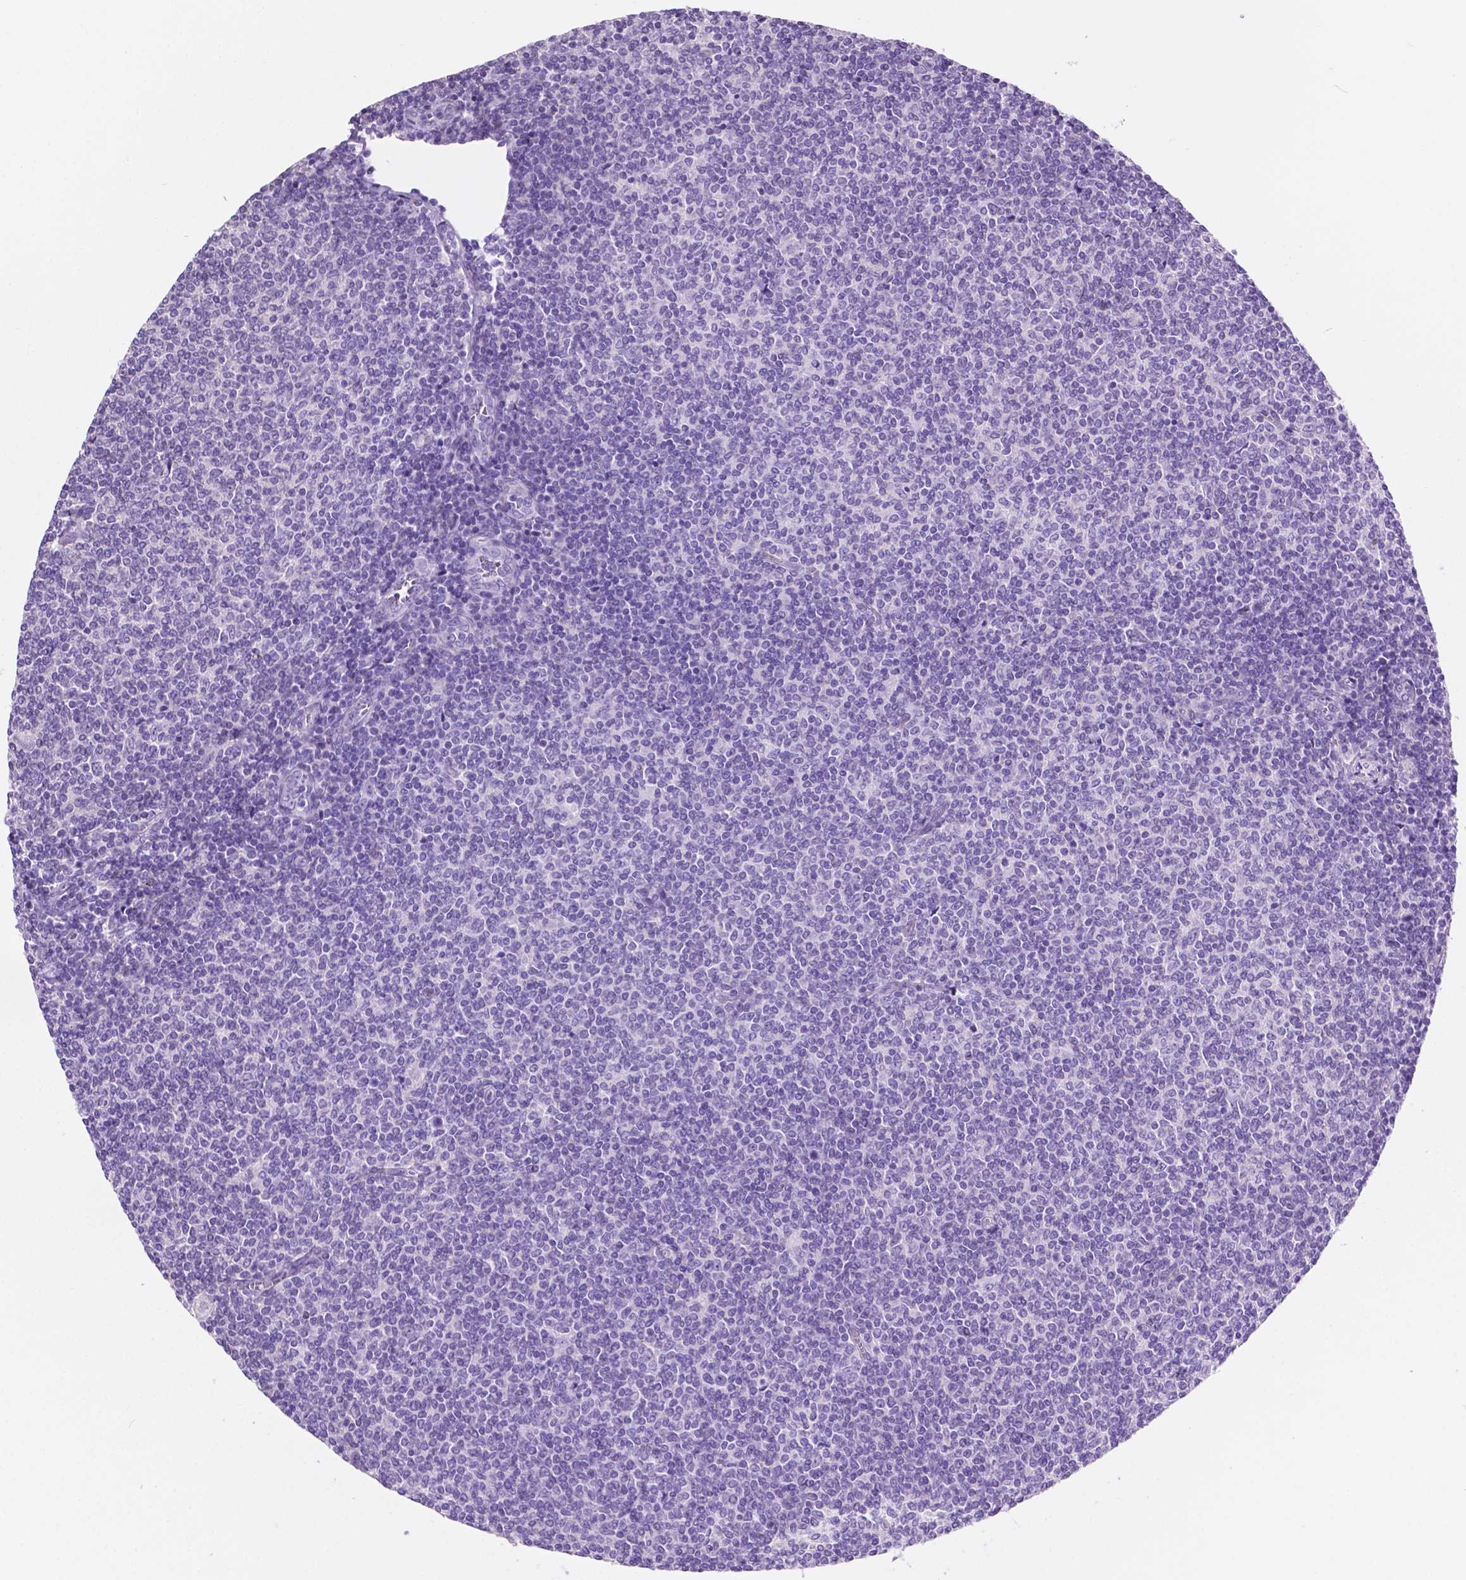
{"staining": {"intensity": "negative", "quantity": "none", "location": "none"}, "tissue": "lymphoma", "cell_type": "Tumor cells", "image_type": "cancer", "snomed": [{"axis": "morphology", "description": "Malignant lymphoma, non-Hodgkin's type, Low grade"}, {"axis": "topography", "description": "Lymph node"}], "caption": "Tumor cells are negative for brown protein staining in lymphoma.", "gene": "IGFN1", "patient": {"sex": "male", "age": 52}}